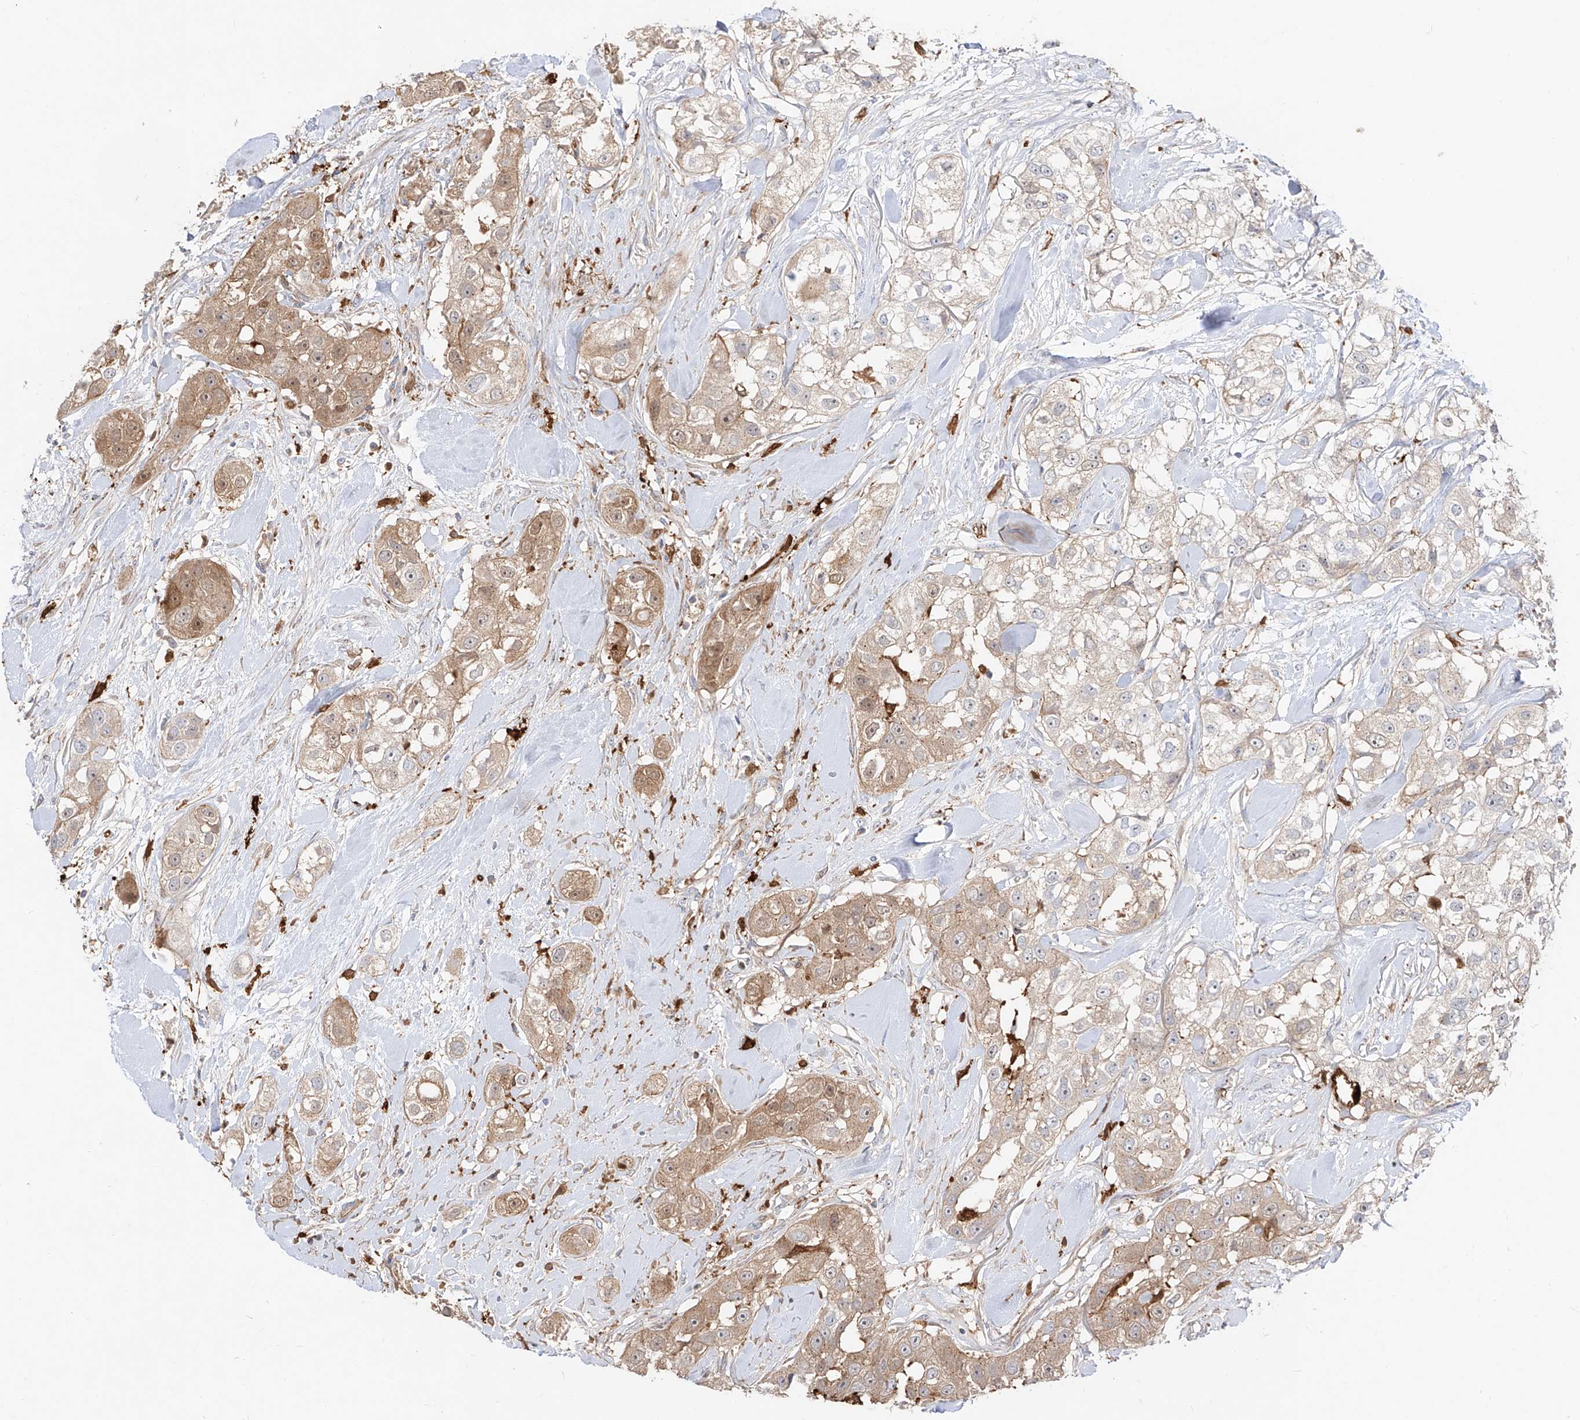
{"staining": {"intensity": "moderate", "quantity": ">75%", "location": "cytoplasmic/membranous"}, "tissue": "head and neck cancer", "cell_type": "Tumor cells", "image_type": "cancer", "snomed": [{"axis": "morphology", "description": "Normal tissue, NOS"}, {"axis": "morphology", "description": "Squamous cell carcinoma, NOS"}, {"axis": "topography", "description": "Skeletal muscle"}, {"axis": "topography", "description": "Head-Neck"}], "caption": "Squamous cell carcinoma (head and neck) tissue reveals moderate cytoplasmic/membranous positivity in about >75% of tumor cells", "gene": "KYNU", "patient": {"sex": "male", "age": 51}}